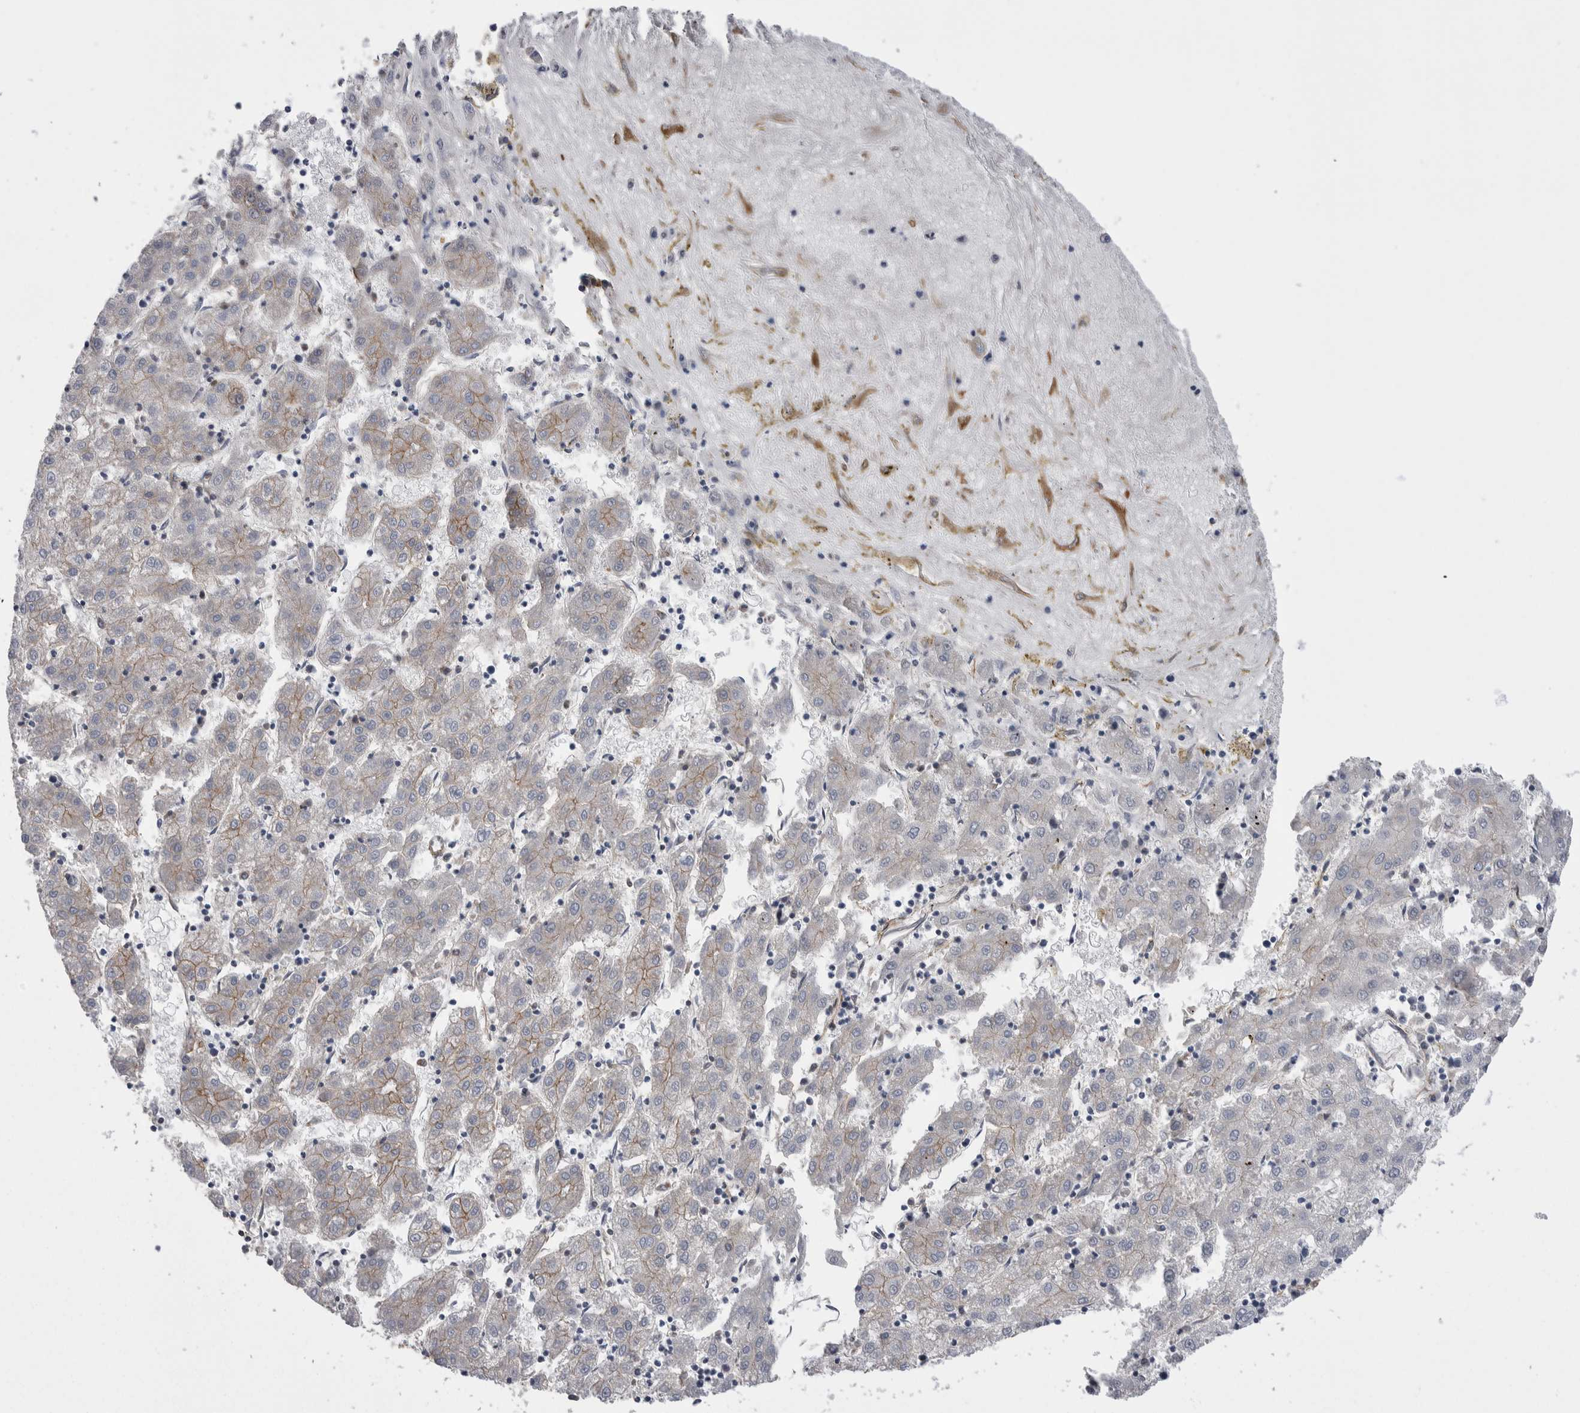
{"staining": {"intensity": "weak", "quantity": "<25%", "location": "cytoplasmic/membranous"}, "tissue": "liver cancer", "cell_type": "Tumor cells", "image_type": "cancer", "snomed": [{"axis": "morphology", "description": "Carcinoma, Hepatocellular, NOS"}, {"axis": "topography", "description": "Liver"}], "caption": "This is an immunohistochemistry (IHC) histopathology image of liver cancer. There is no staining in tumor cells.", "gene": "KIF12", "patient": {"sex": "male", "age": 72}}